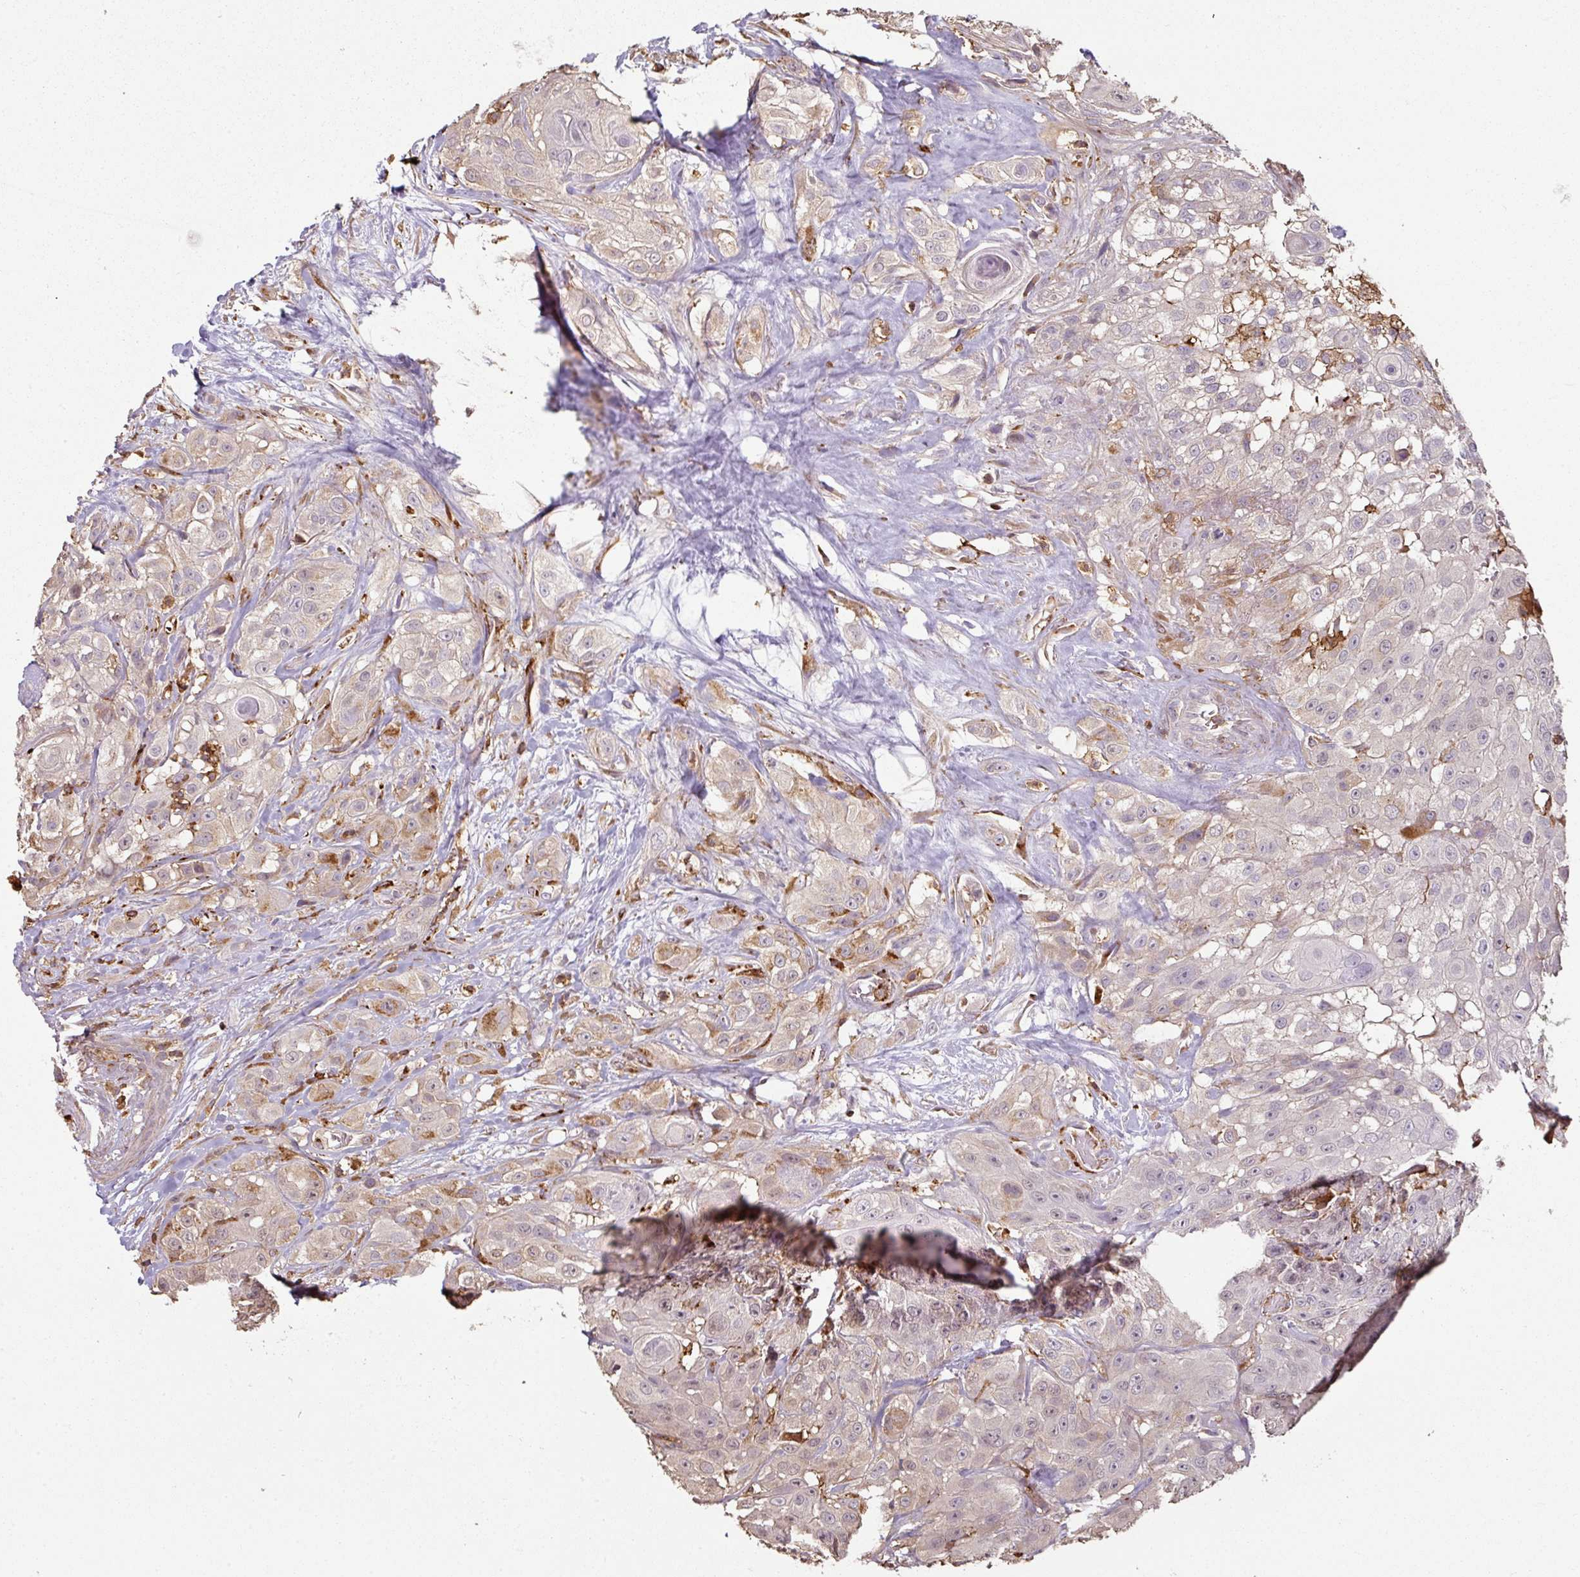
{"staining": {"intensity": "moderate", "quantity": "<25%", "location": "cytoplasmic/membranous"}, "tissue": "head and neck cancer", "cell_type": "Tumor cells", "image_type": "cancer", "snomed": [{"axis": "morphology", "description": "Squamous cell carcinoma, NOS"}, {"axis": "topography", "description": "Head-Neck"}], "caption": "Immunohistochemical staining of human head and neck cancer (squamous cell carcinoma) displays low levels of moderate cytoplasmic/membranous protein positivity in approximately <25% of tumor cells.", "gene": "OLFML2B", "patient": {"sex": "male", "age": 83}}